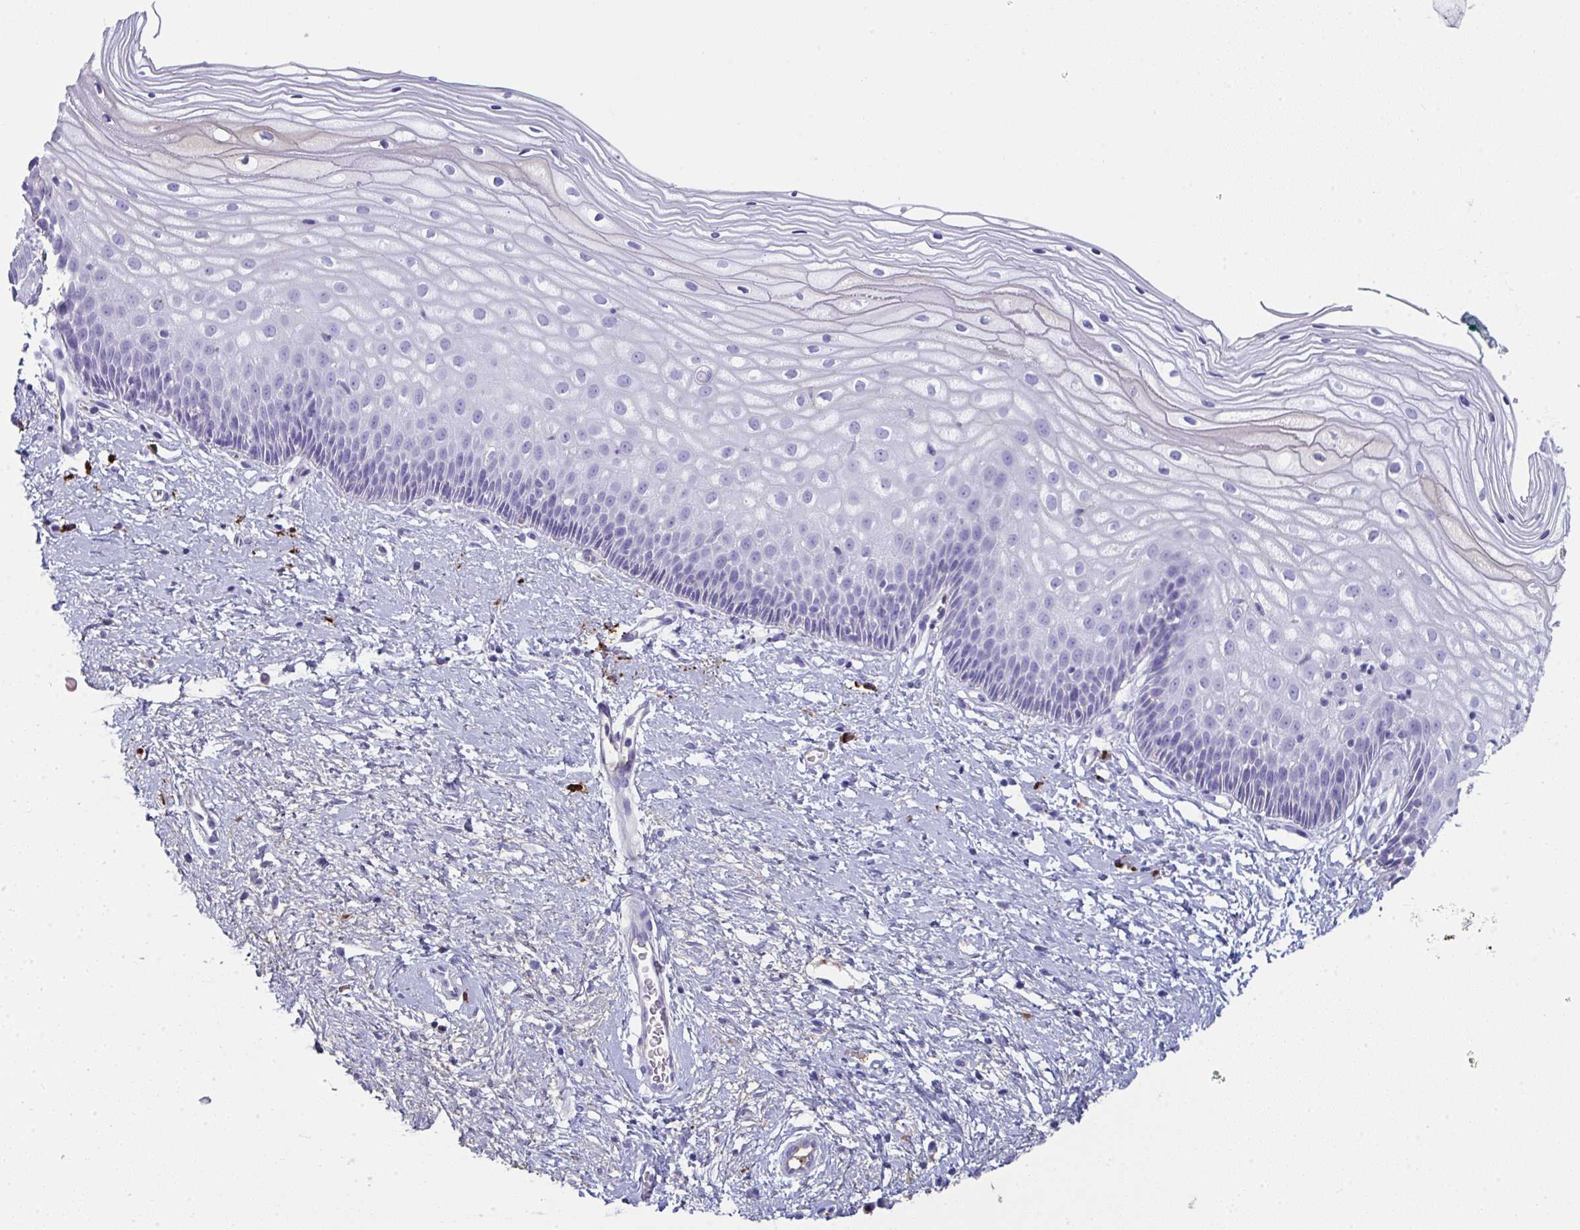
{"staining": {"intensity": "negative", "quantity": "none", "location": "none"}, "tissue": "cervix", "cell_type": "Glandular cells", "image_type": "normal", "snomed": [{"axis": "morphology", "description": "Normal tissue, NOS"}, {"axis": "topography", "description": "Cervix"}], "caption": "IHC photomicrograph of unremarkable cervix stained for a protein (brown), which demonstrates no positivity in glandular cells. The staining was performed using DAB (3,3'-diaminobenzidine) to visualize the protein expression in brown, while the nuclei were stained in blue with hematoxylin (Magnification: 20x).", "gene": "JCHAIN", "patient": {"sex": "female", "age": 36}}